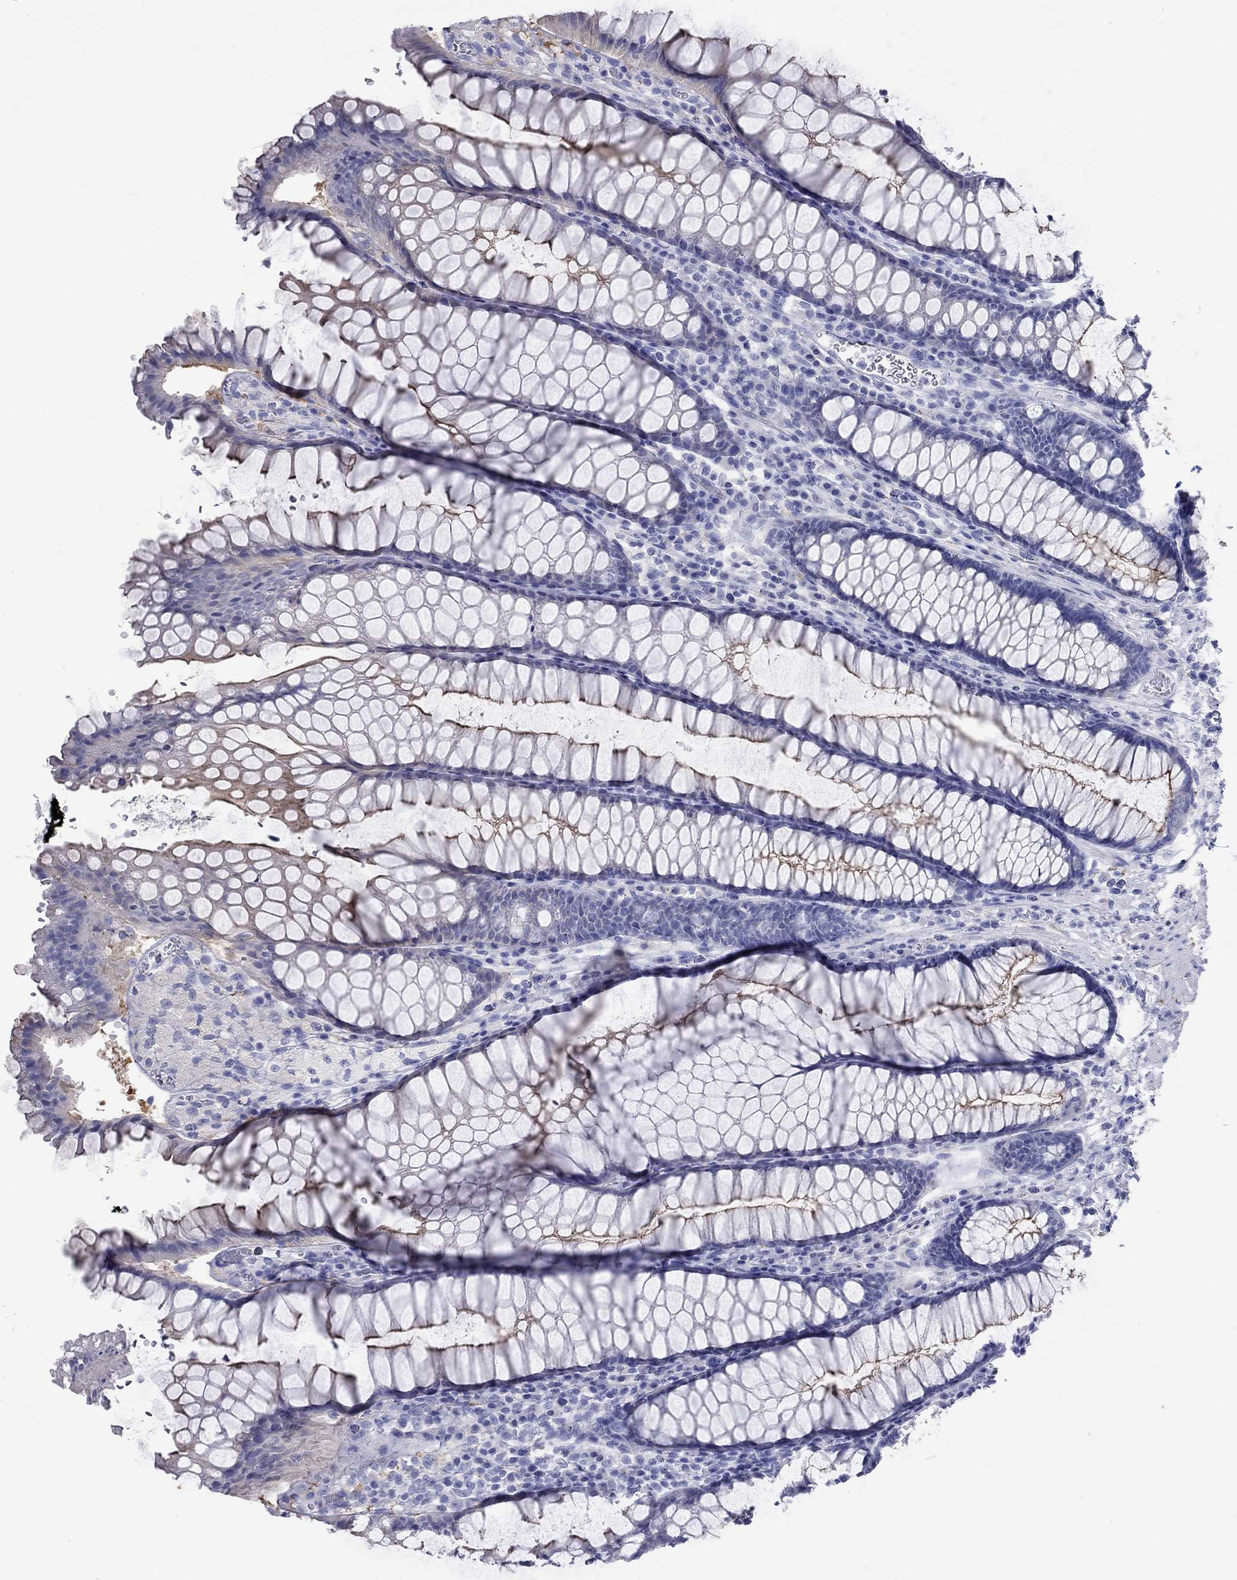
{"staining": {"intensity": "strong", "quantity": "<25%", "location": "cytoplasmic/membranous"}, "tissue": "rectum", "cell_type": "Glandular cells", "image_type": "normal", "snomed": [{"axis": "morphology", "description": "Normal tissue, NOS"}, {"axis": "topography", "description": "Rectum"}], "caption": "DAB (3,3'-diaminobenzidine) immunohistochemical staining of unremarkable rectum shows strong cytoplasmic/membranous protein expression in approximately <25% of glandular cells.", "gene": "SPATA9", "patient": {"sex": "female", "age": 68}}